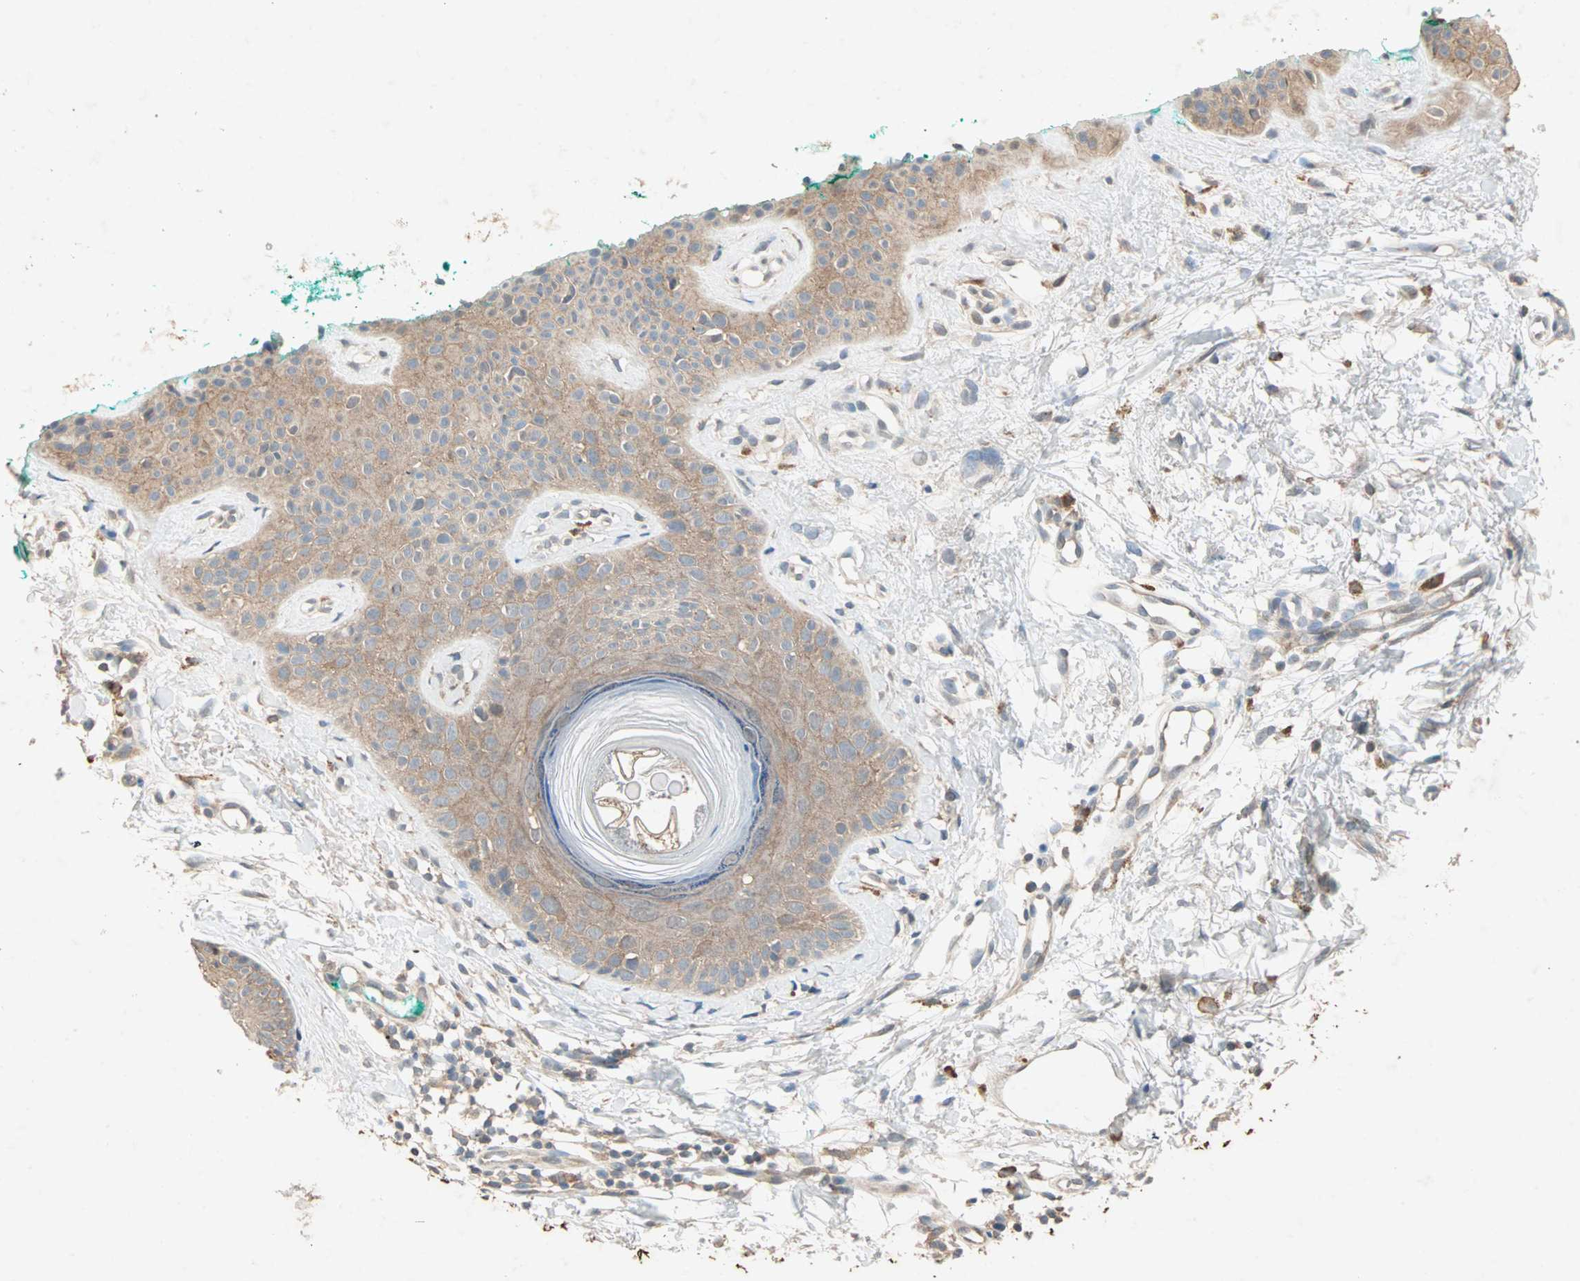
{"staining": {"intensity": "weak", "quantity": ">75%", "location": "cytoplasmic/membranous"}, "tissue": "skin", "cell_type": "Fibroblasts", "image_type": "normal", "snomed": [{"axis": "morphology", "description": "Normal tissue, NOS"}, {"axis": "topography", "description": "Skin"}], "caption": "Fibroblasts display weak cytoplasmic/membranous staining in about >75% of cells in normal skin. The staining is performed using DAB brown chromogen to label protein expression. The nuclei are counter-stained blue using hematoxylin.", "gene": "TTF2", "patient": {"sex": "male", "age": 71}}